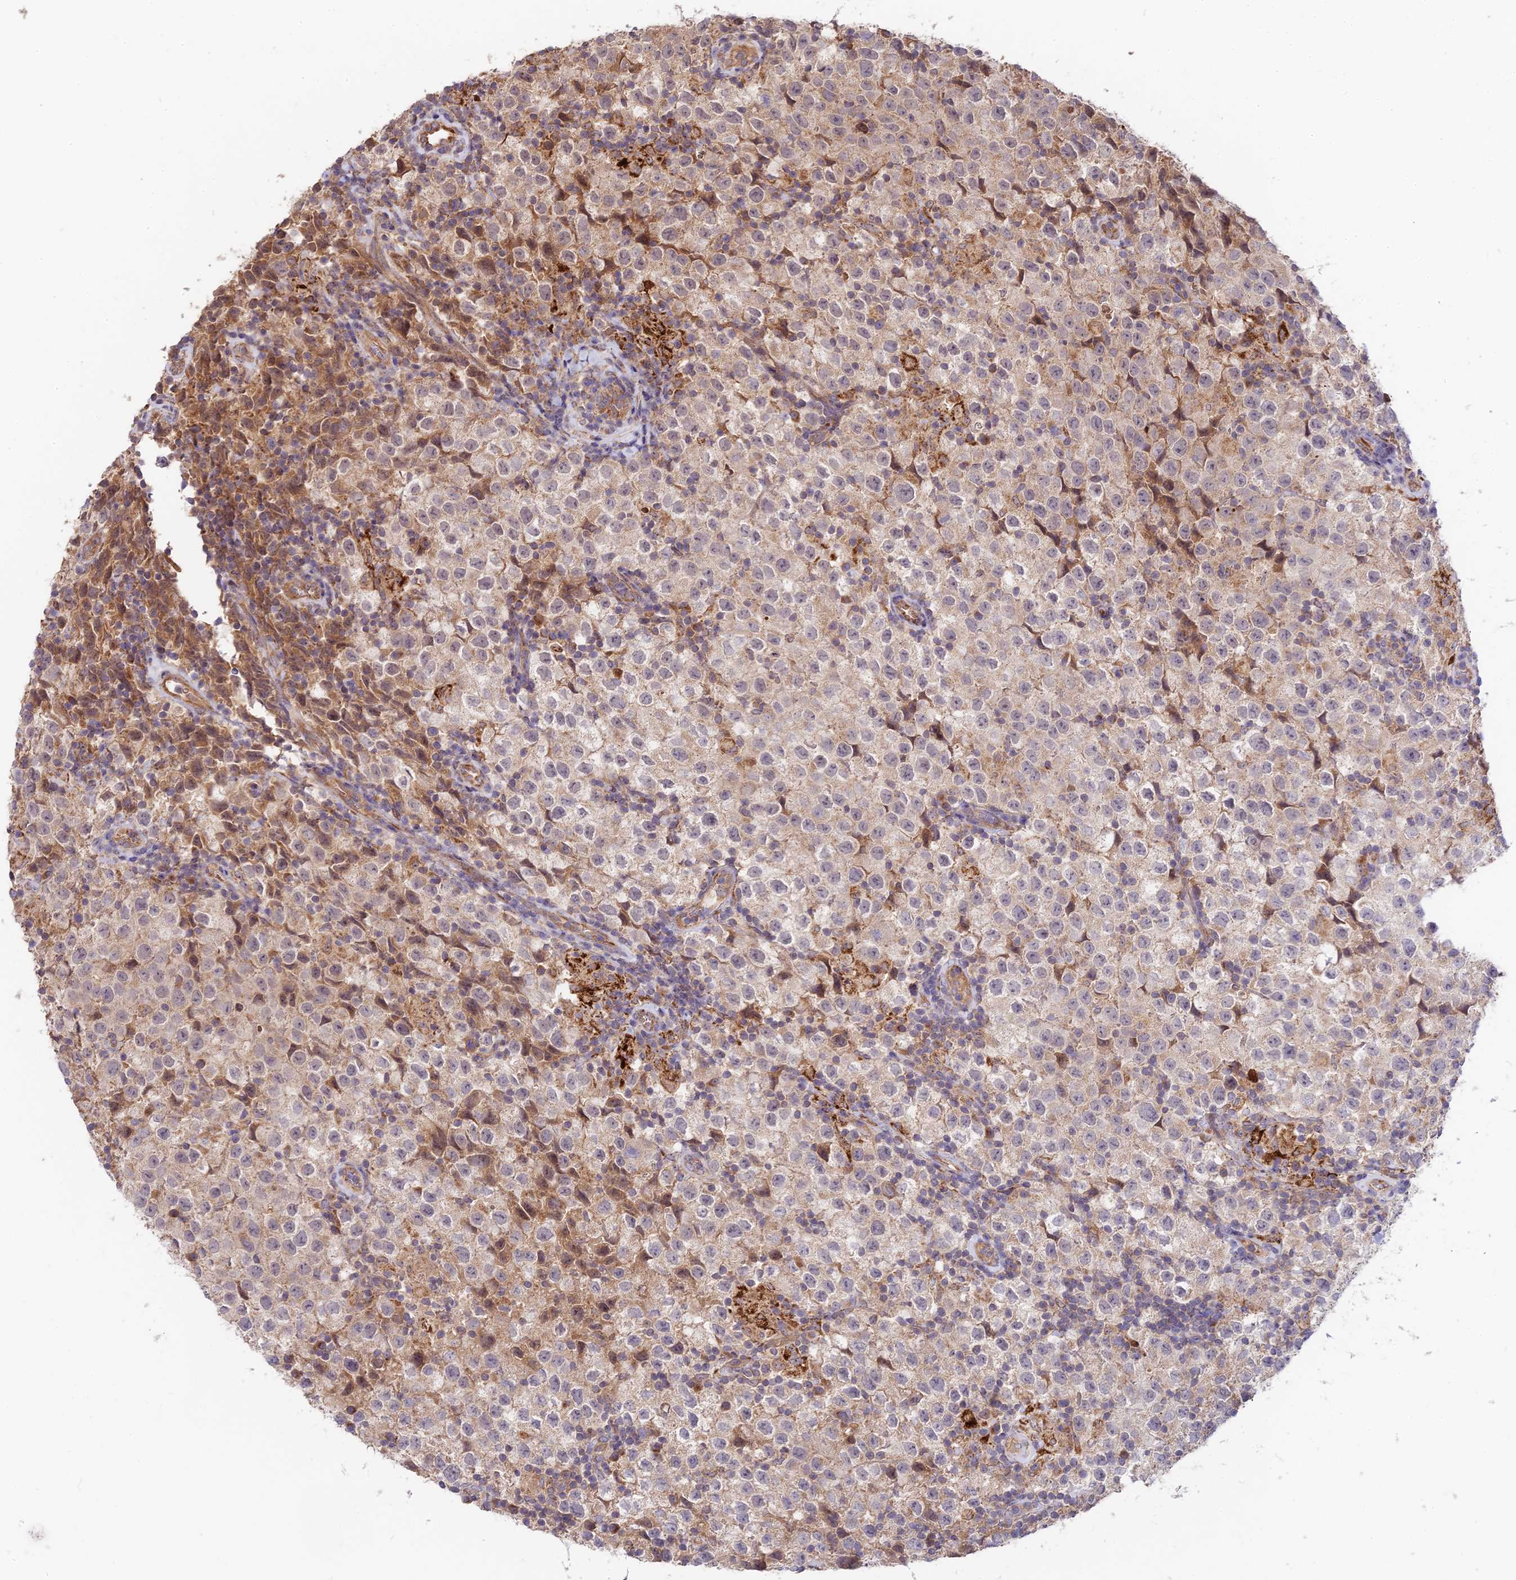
{"staining": {"intensity": "negative", "quantity": "none", "location": "none"}, "tissue": "testis cancer", "cell_type": "Tumor cells", "image_type": "cancer", "snomed": [{"axis": "morphology", "description": "Seminoma, NOS"}, {"axis": "morphology", "description": "Carcinoma, Embryonal, NOS"}, {"axis": "topography", "description": "Testis"}], "caption": "The histopathology image shows no significant positivity in tumor cells of embryonal carcinoma (testis).", "gene": "C3orf20", "patient": {"sex": "male", "age": 41}}